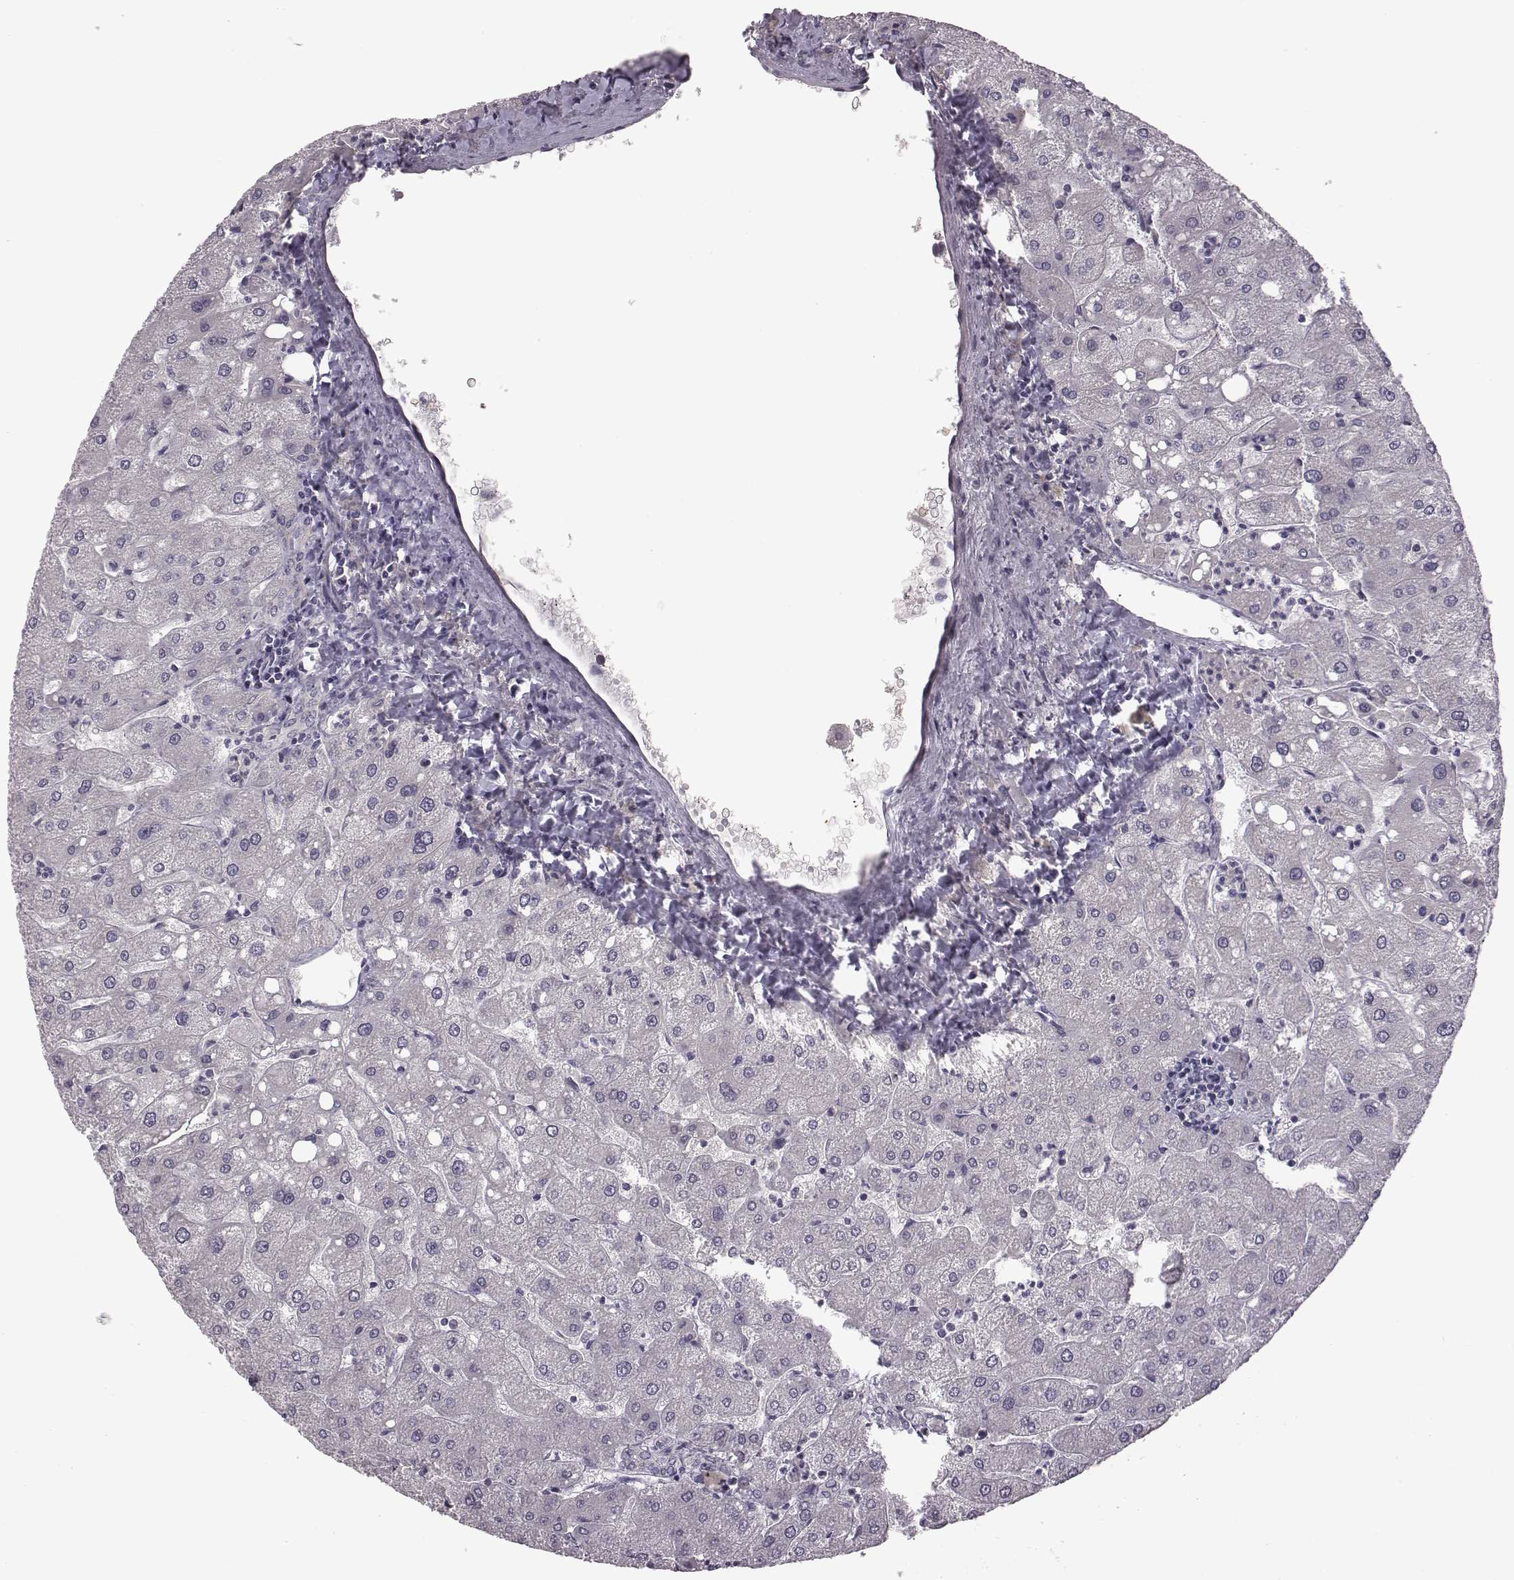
{"staining": {"intensity": "negative", "quantity": "none", "location": "none"}, "tissue": "liver", "cell_type": "Cholangiocytes", "image_type": "normal", "snomed": [{"axis": "morphology", "description": "Normal tissue, NOS"}, {"axis": "topography", "description": "Liver"}], "caption": "Cholangiocytes are negative for protein expression in normal human liver. (DAB (3,3'-diaminobenzidine) immunohistochemistry visualized using brightfield microscopy, high magnification).", "gene": "BICDL1", "patient": {"sex": "male", "age": 67}}